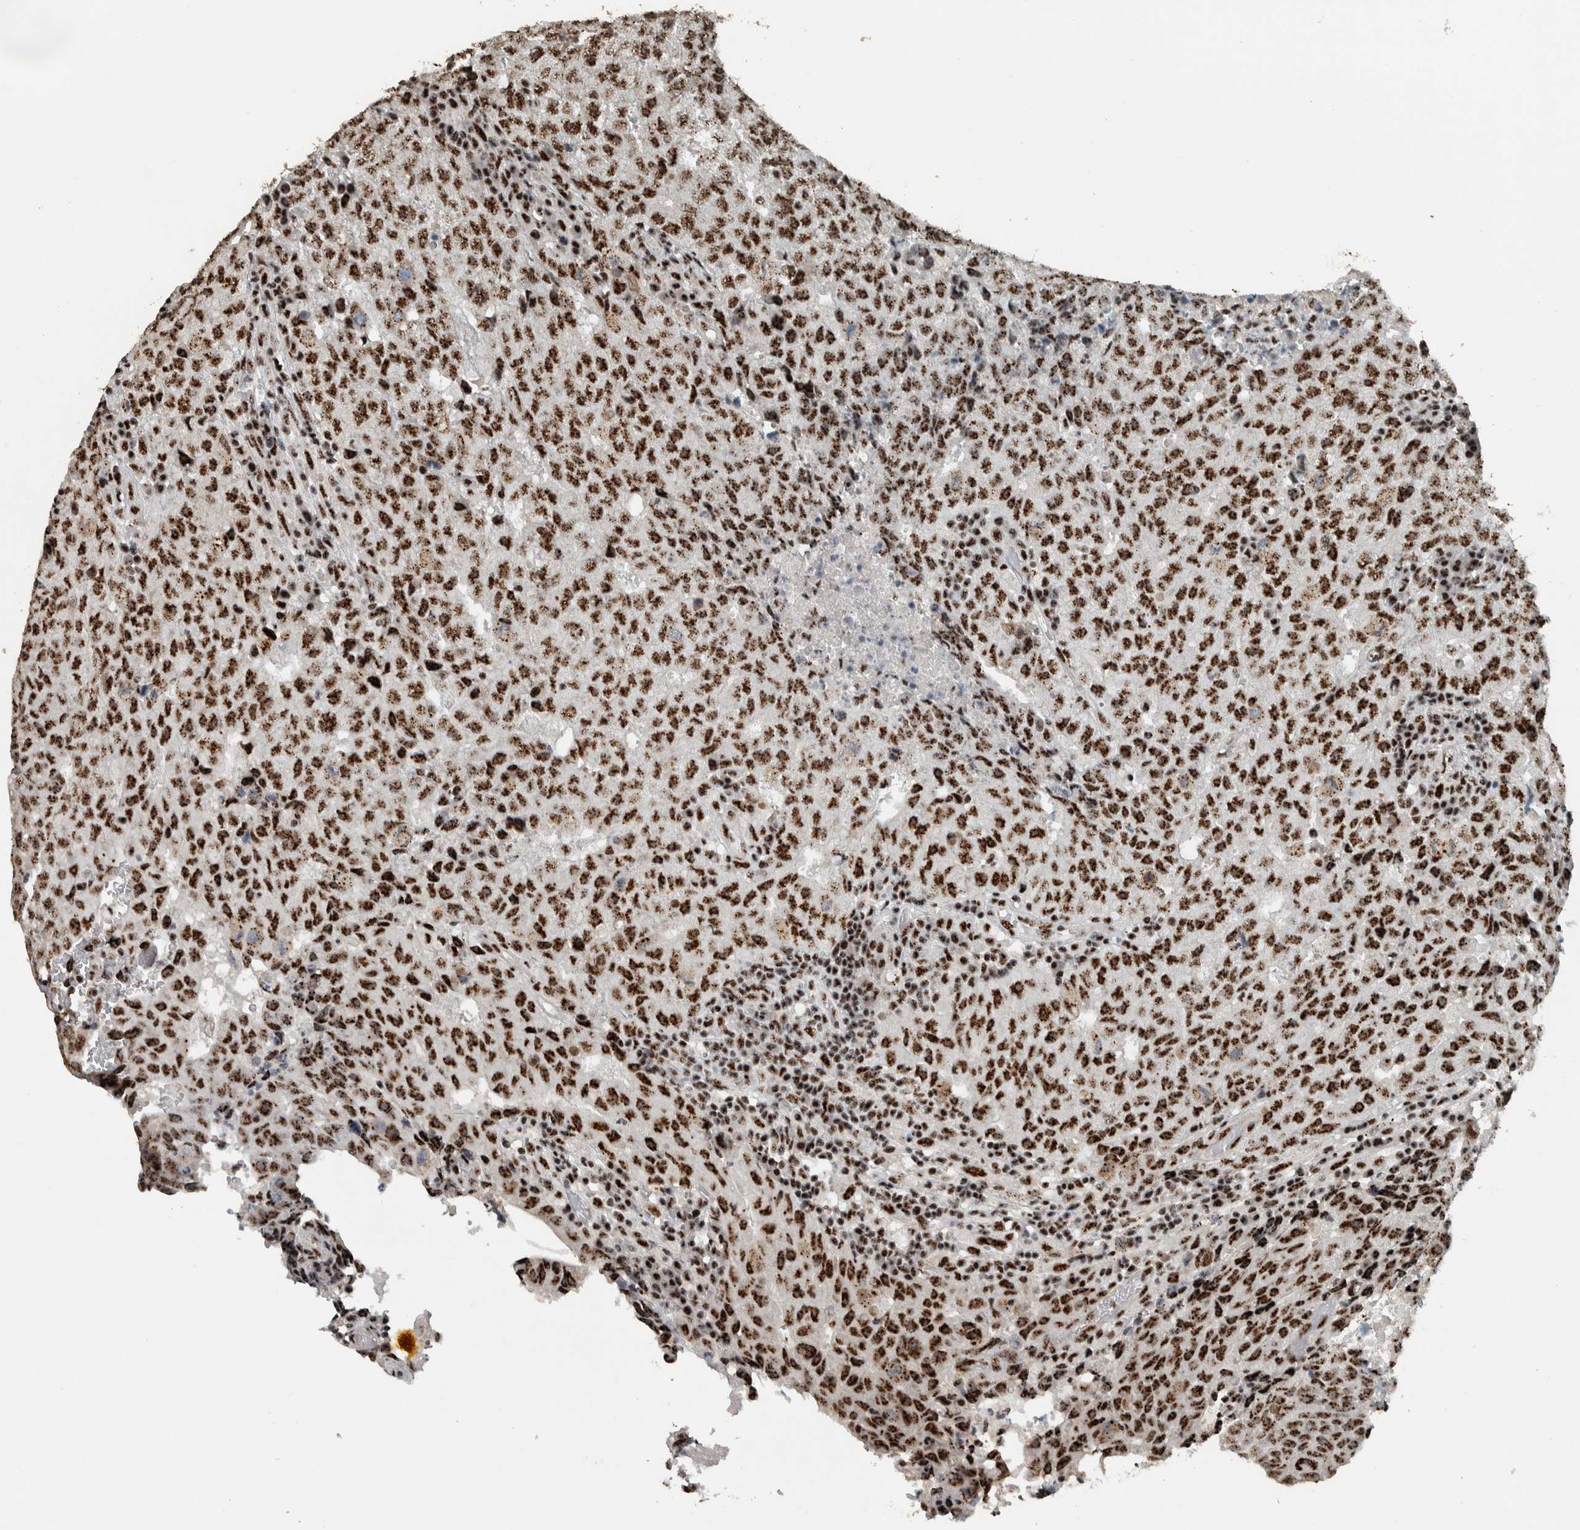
{"staining": {"intensity": "strong", "quantity": ">75%", "location": "nuclear"}, "tissue": "testis cancer", "cell_type": "Tumor cells", "image_type": "cancer", "snomed": [{"axis": "morphology", "description": "Necrosis, NOS"}, {"axis": "morphology", "description": "Carcinoma, Embryonal, NOS"}, {"axis": "topography", "description": "Testis"}], "caption": "An image of human testis cancer stained for a protein shows strong nuclear brown staining in tumor cells. Using DAB (3,3'-diaminobenzidine) (brown) and hematoxylin (blue) stains, captured at high magnification using brightfield microscopy.", "gene": "SON", "patient": {"sex": "male", "age": 19}}